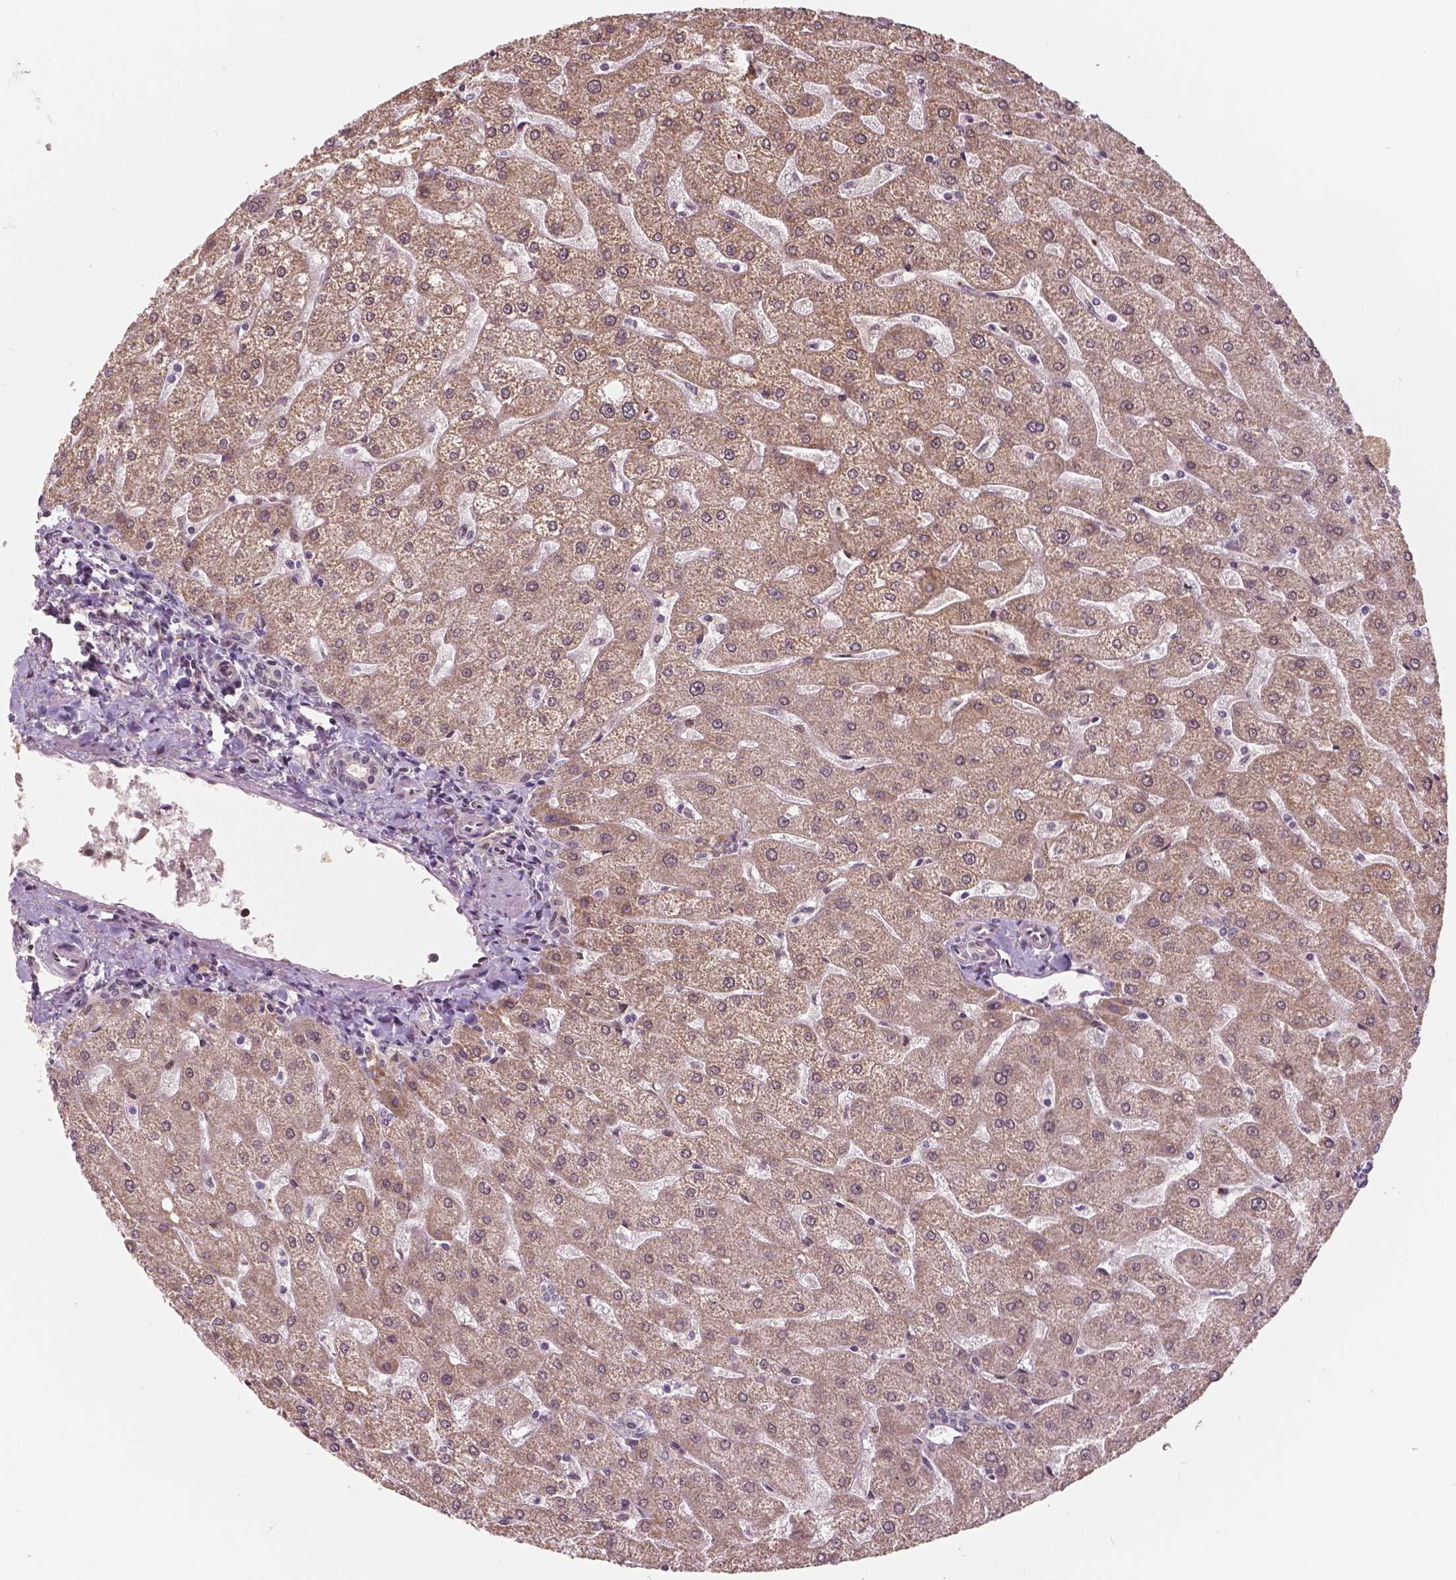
{"staining": {"intensity": "negative", "quantity": "none", "location": "none"}, "tissue": "liver", "cell_type": "Cholangiocytes", "image_type": "normal", "snomed": [{"axis": "morphology", "description": "Normal tissue, NOS"}, {"axis": "topography", "description": "Liver"}], "caption": "A histopathology image of liver stained for a protein exhibits no brown staining in cholangiocytes. (DAB IHC visualized using brightfield microscopy, high magnification).", "gene": "HMBOX1", "patient": {"sex": "male", "age": 67}}